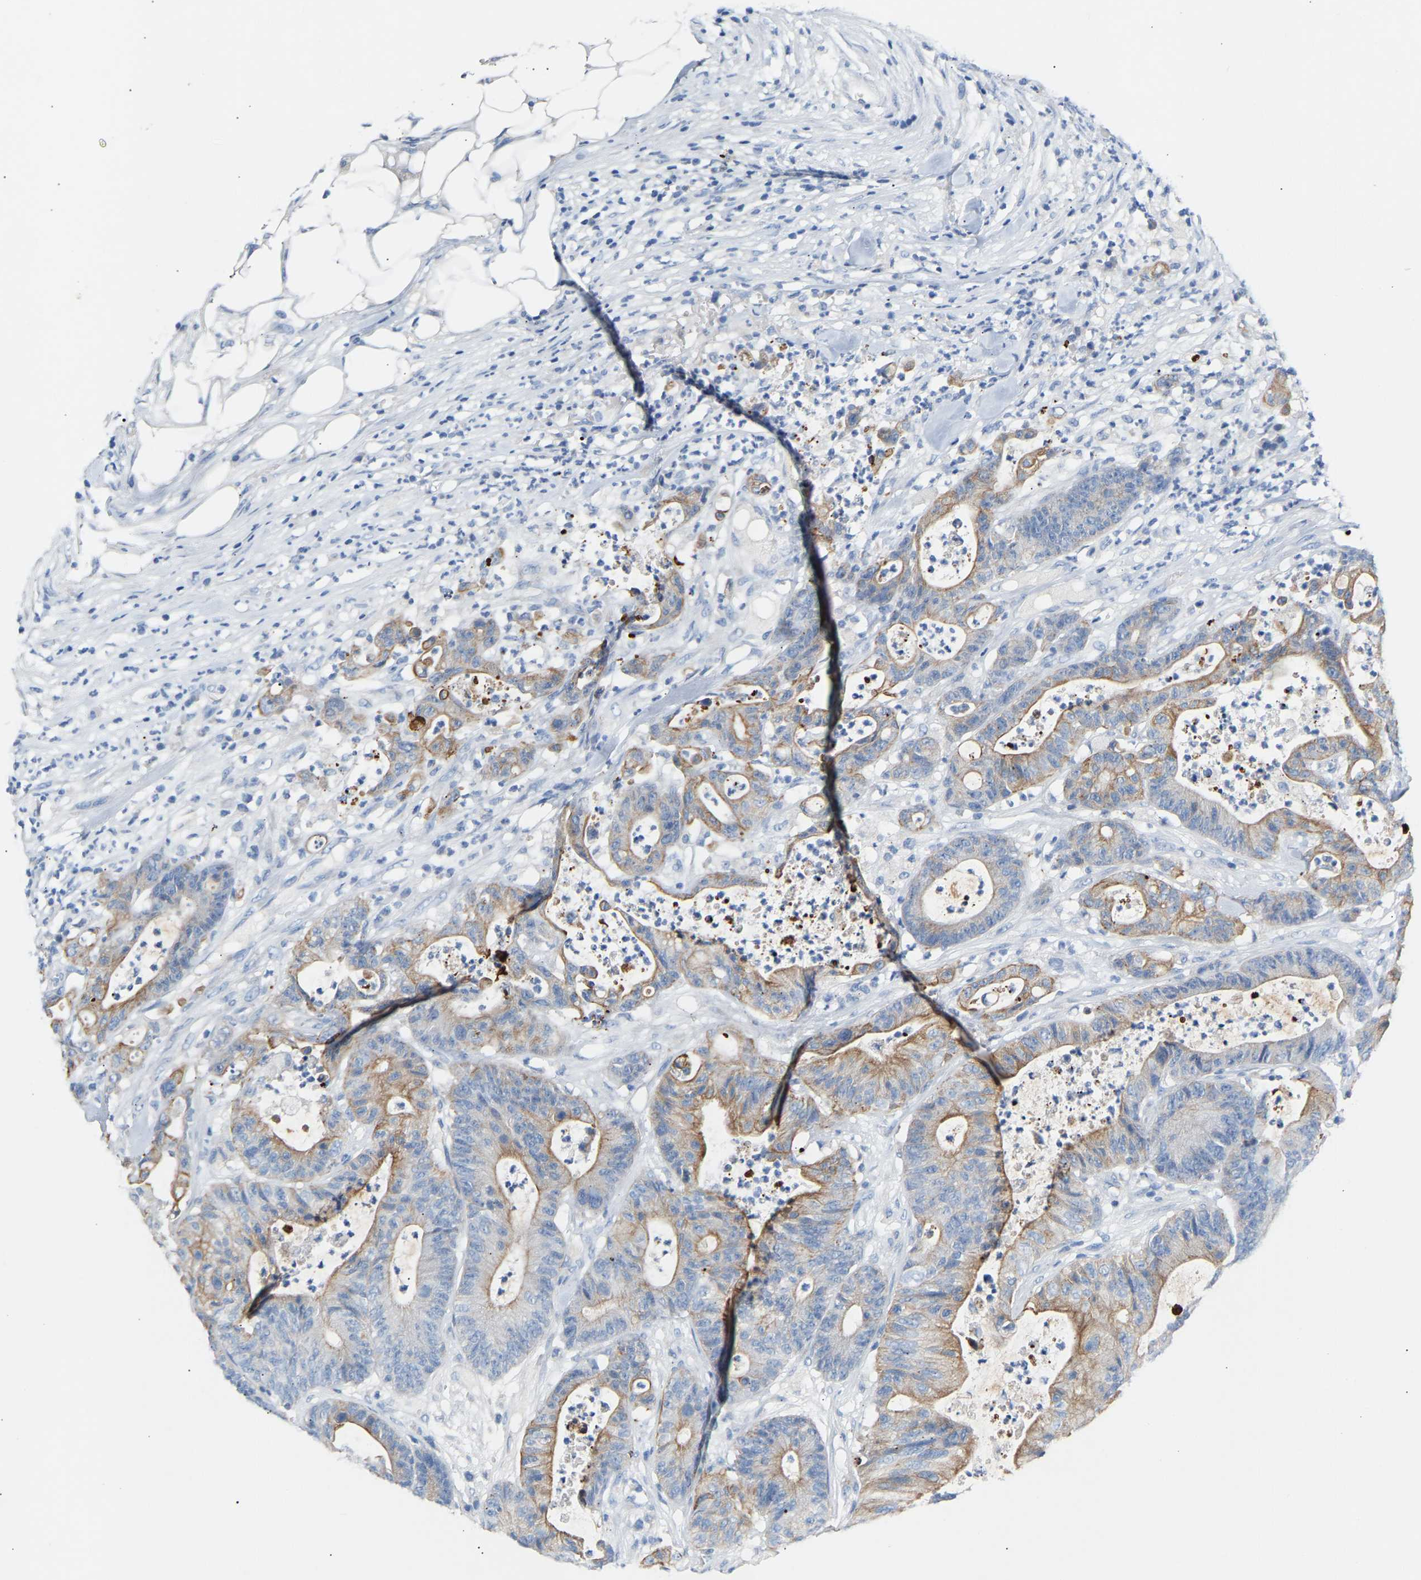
{"staining": {"intensity": "moderate", "quantity": "25%-75%", "location": "cytoplasmic/membranous"}, "tissue": "colorectal cancer", "cell_type": "Tumor cells", "image_type": "cancer", "snomed": [{"axis": "morphology", "description": "Adenocarcinoma, NOS"}, {"axis": "topography", "description": "Colon"}], "caption": "Immunohistochemical staining of colorectal cancer exhibits medium levels of moderate cytoplasmic/membranous expression in about 25%-75% of tumor cells.", "gene": "PEX1", "patient": {"sex": "female", "age": 84}}